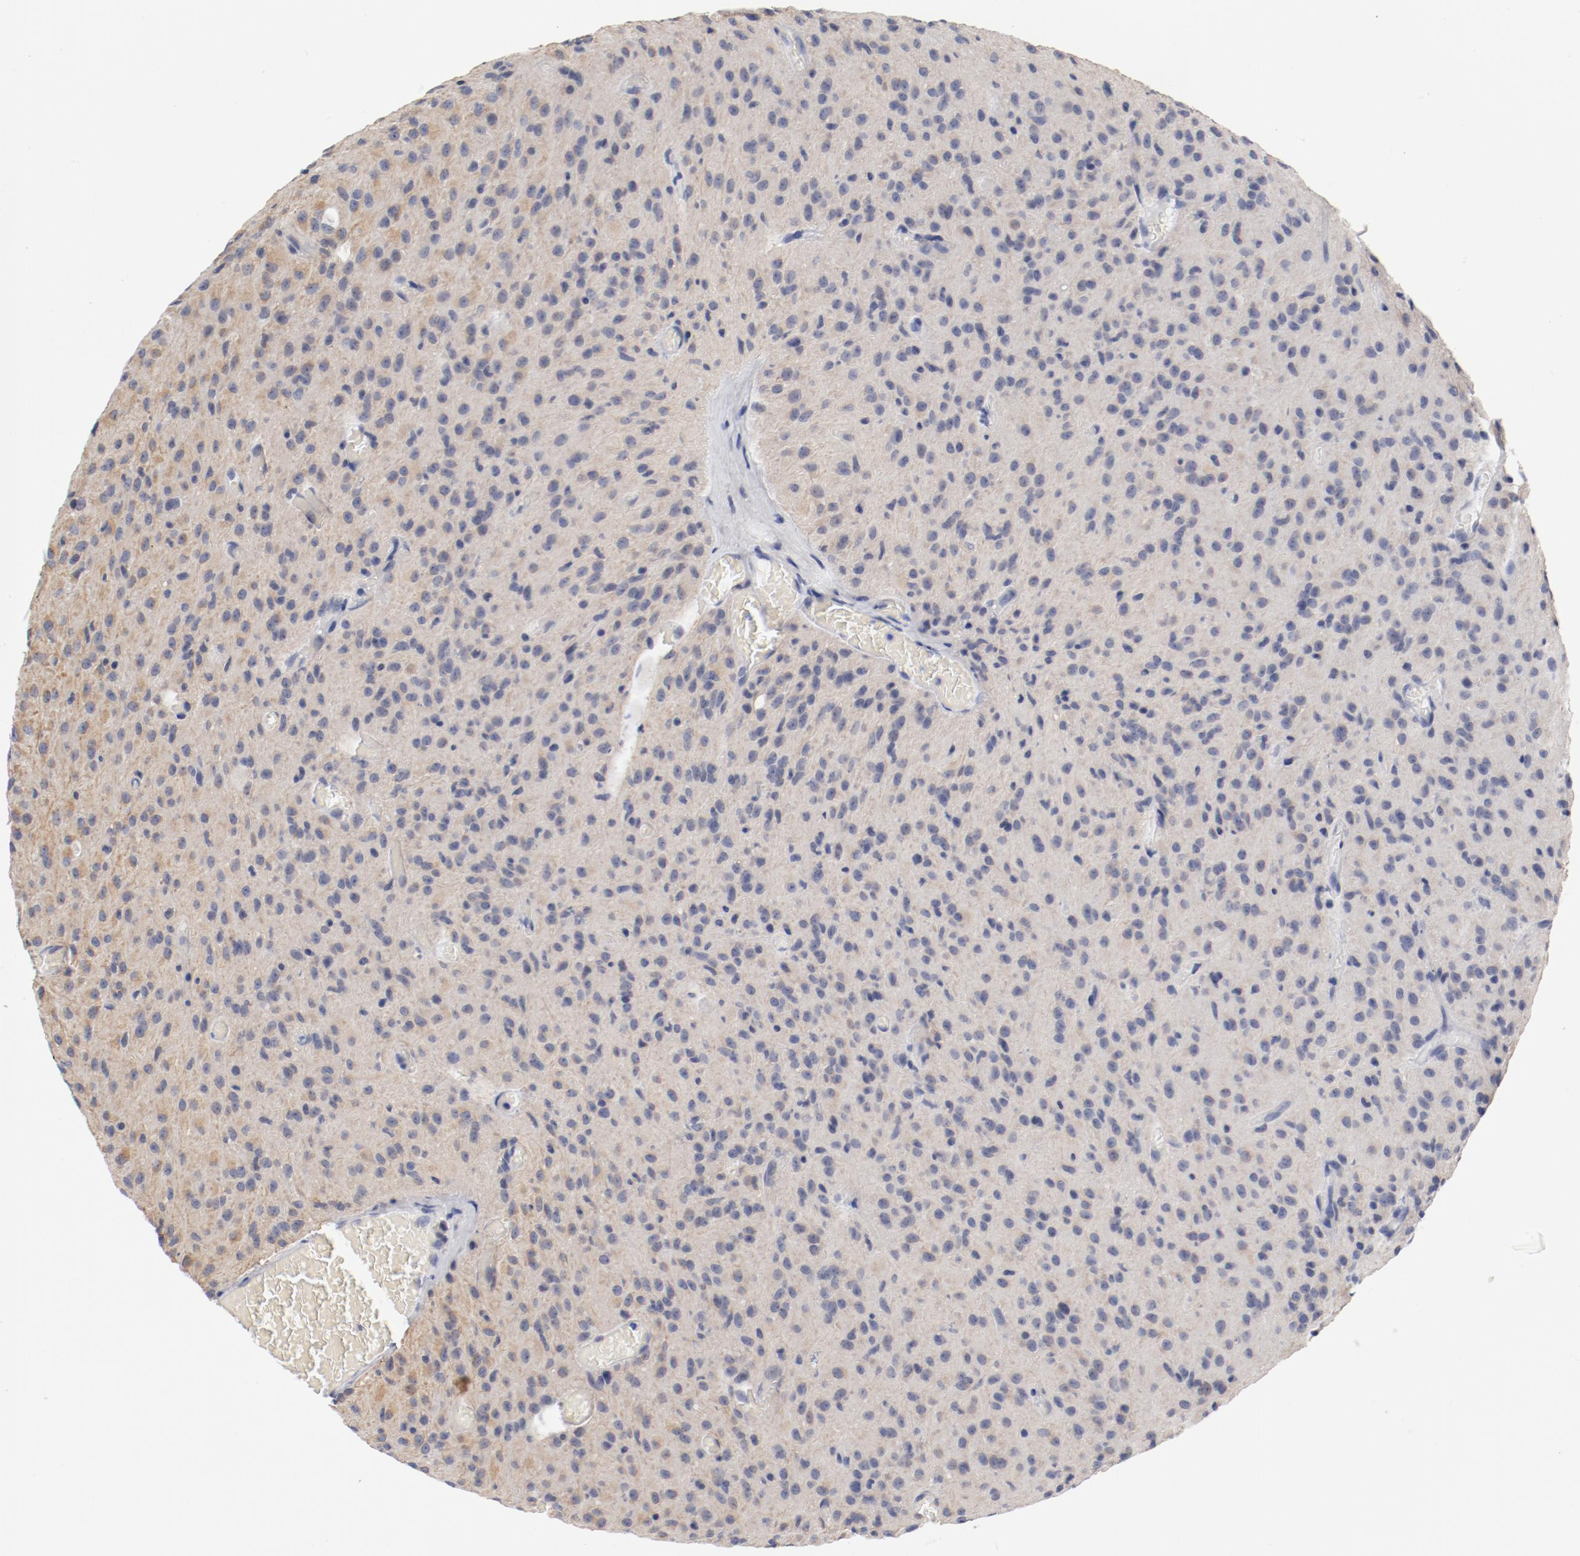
{"staining": {"intensity": "negative", "quantity": "none", "location": "none"}, "tissue": "glioma", "cell_type": "Tumor cells", "image_type": "cancer", "snomed": [{"axis": "morphology", "description": "Glioma, malignant, High grade"}, {"axis": "topography", "description": "Brain"}], "caption": "Immunohistochemistry (IHC) of human malignant glioma (high-grade) exhibits no staining in tumor cells.", "gene": "ANKLE2", "patient": {"sex": "female", "age": 59}}